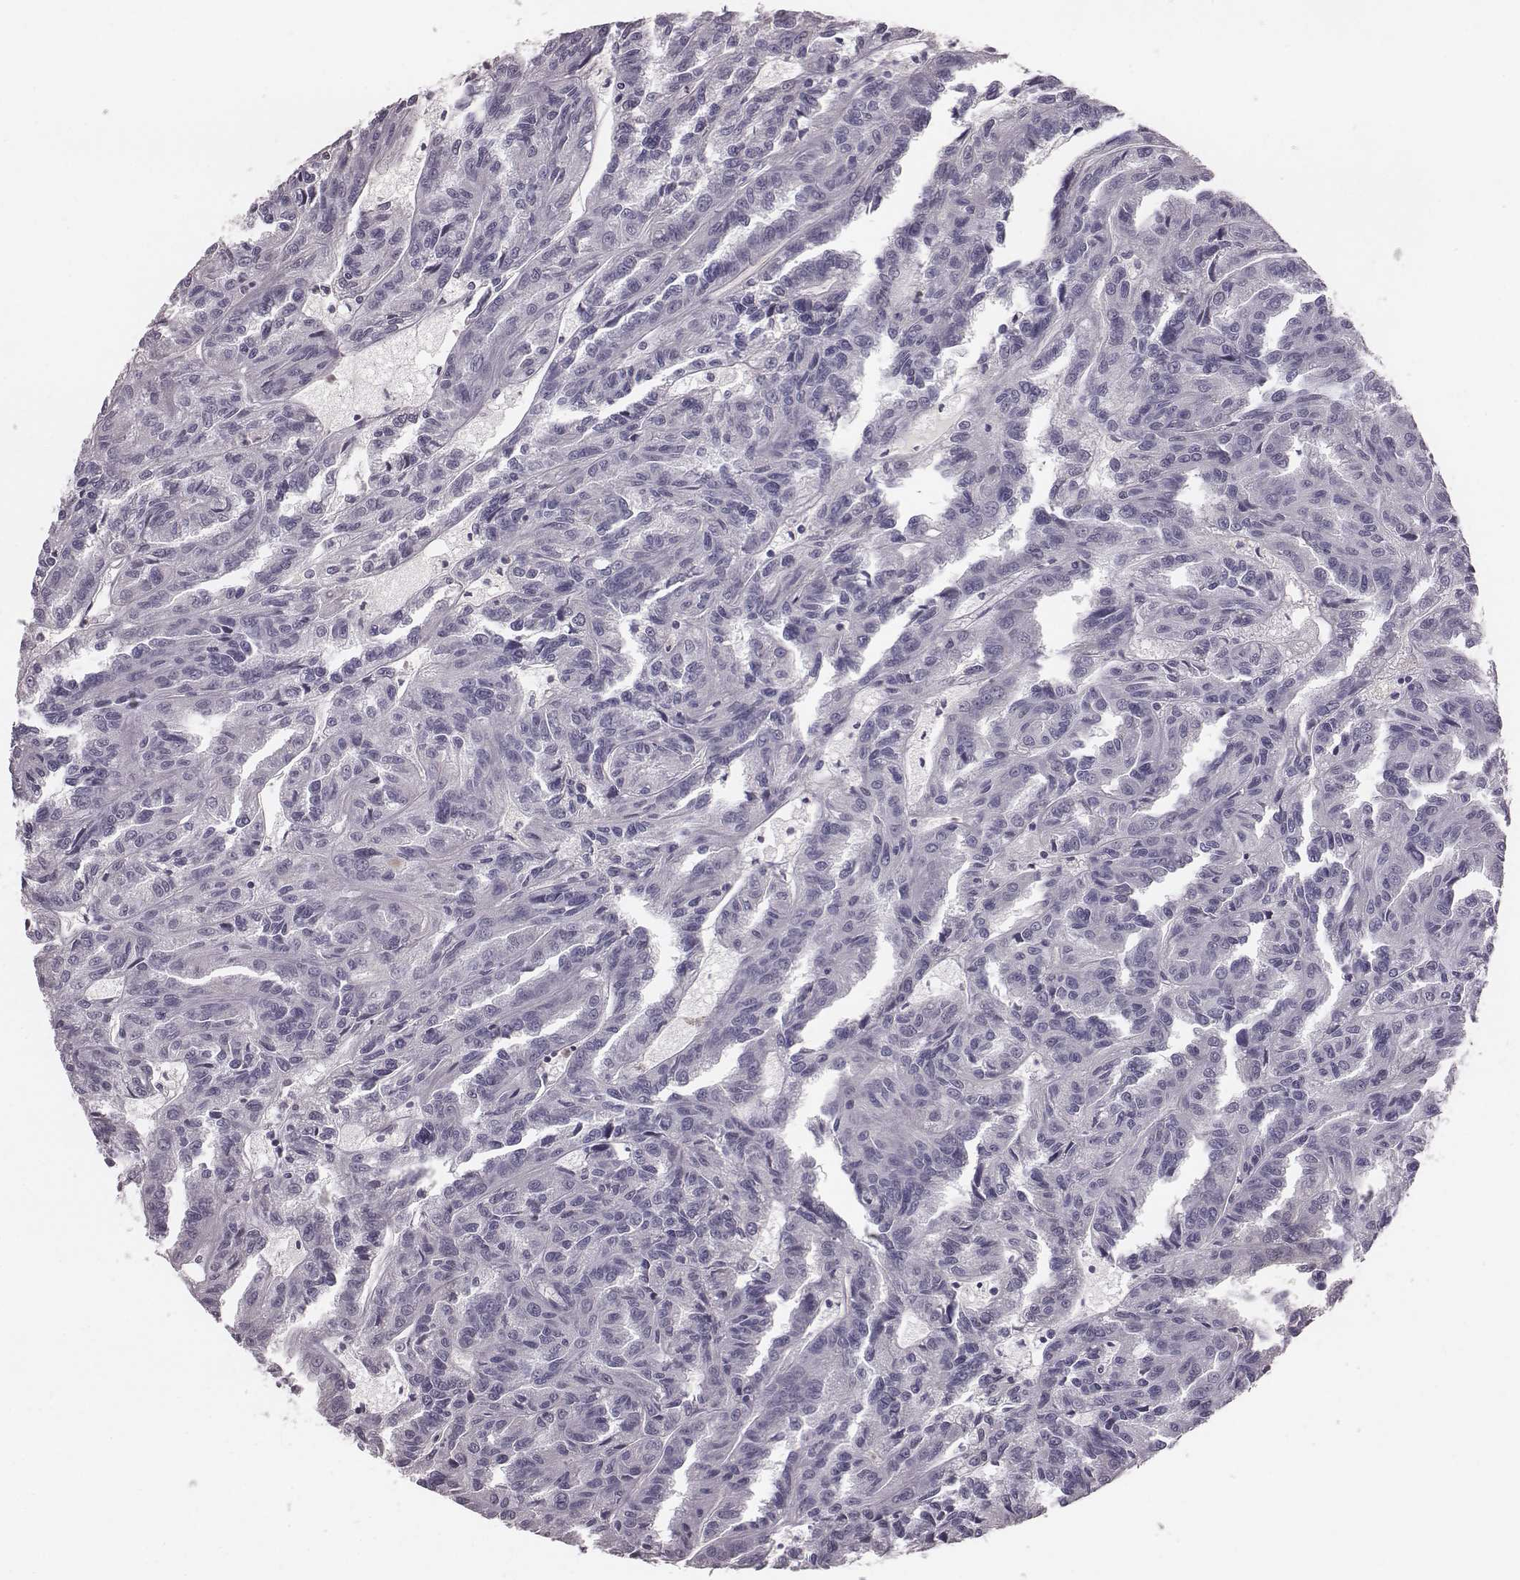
{"staining": {"intensity": "negative", "quantity": "none", "location": "none"}, "tissue": "renal cancer", "cell_type": "Tumor cells", "image_type": "cancer", "snomed": [{"axis": "morphology", "description": "Adenocarcinoma, NOS"}, {"axis": "topography", "description": "Kidney"}], "caption": "Tumor cells show no significant positivity in adenocarcinoma (renal).", "gene": "SMIM24", "patient": {"sex": "male", "age": 79}}